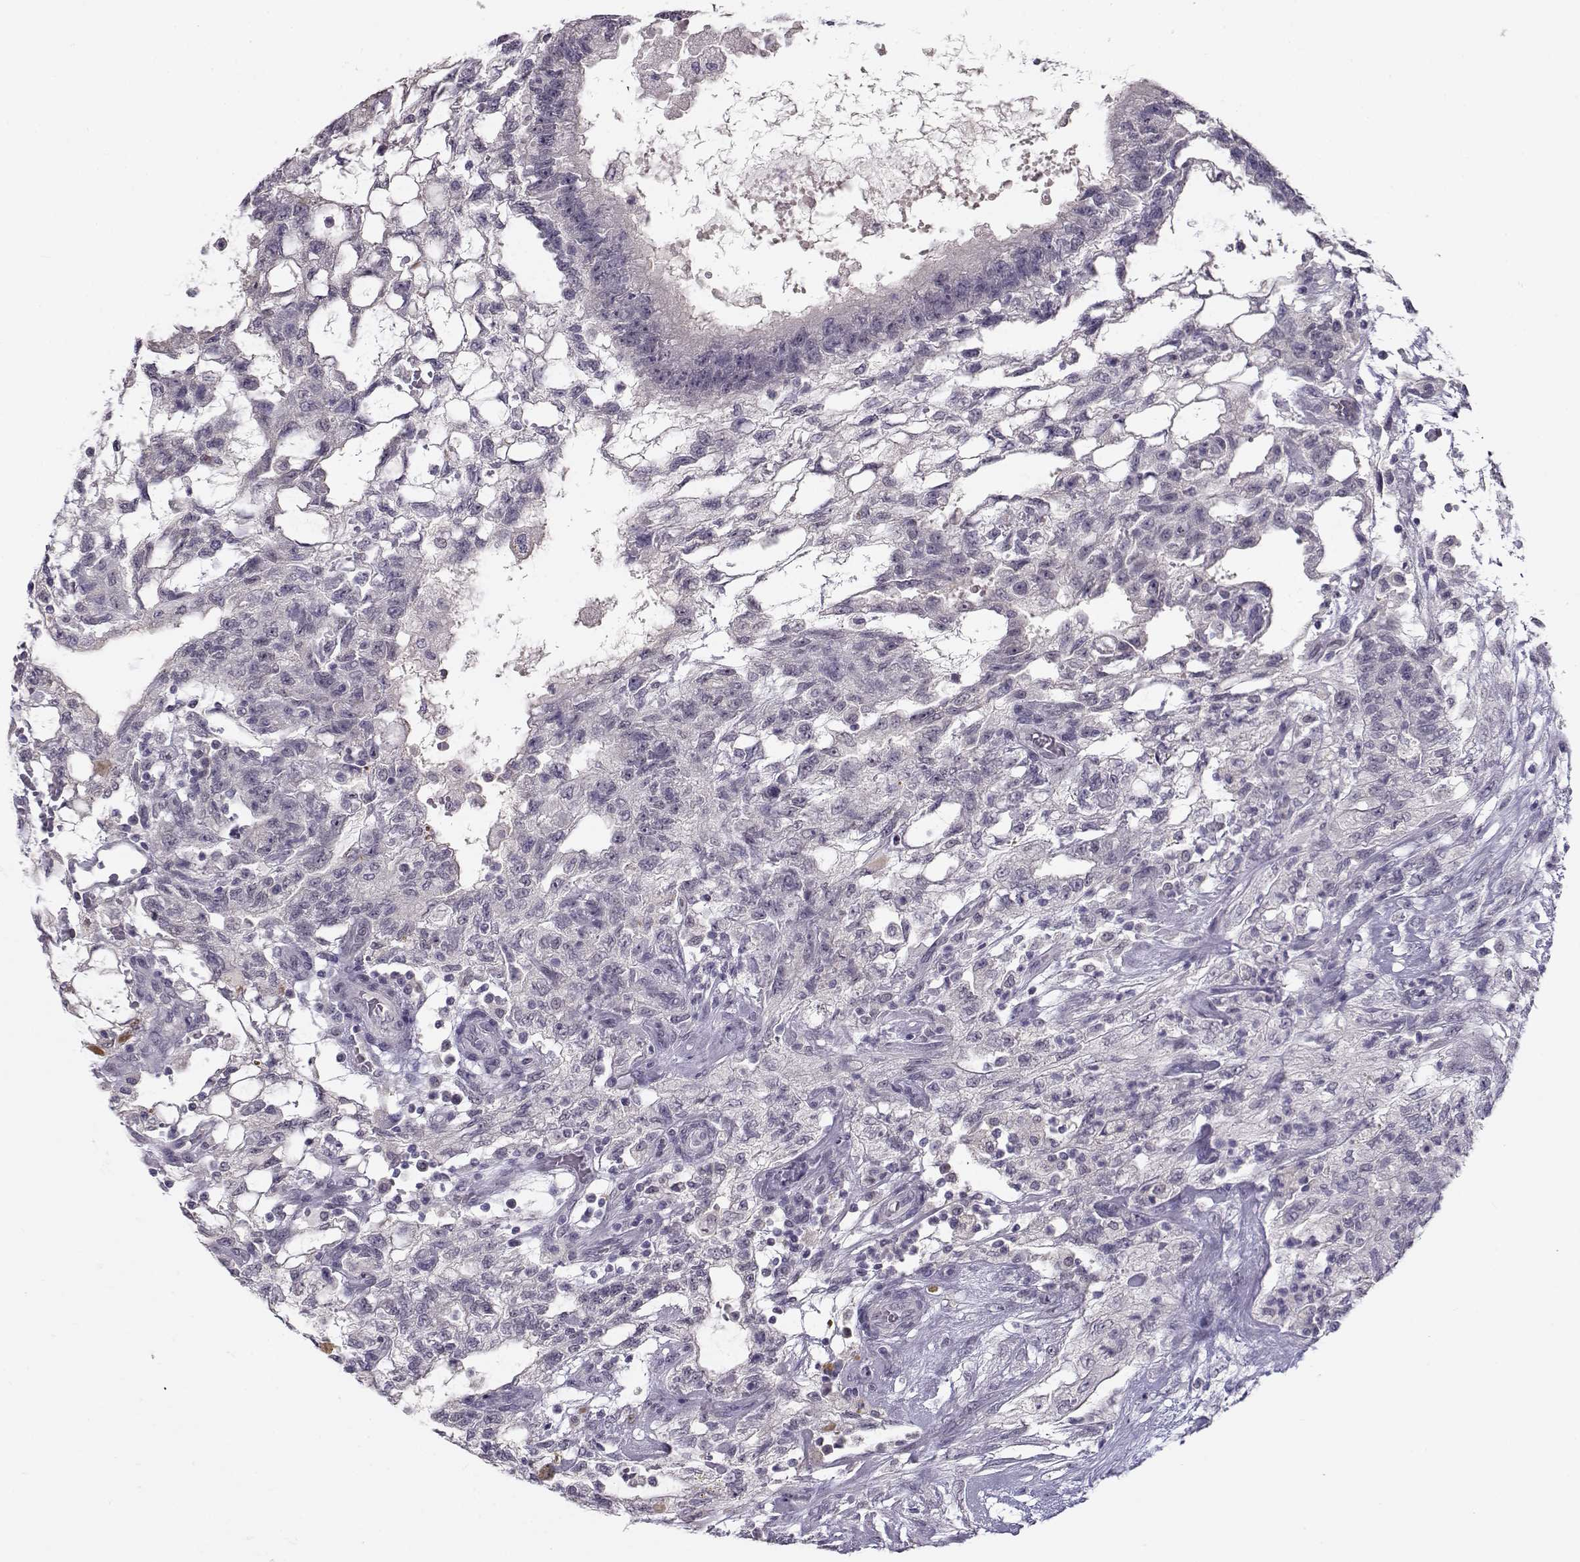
{"staining": {"intensity": "negative", "quantity": "none", "location": "none"}, "tissue": "testis cancer", "cell_type": "Tumor cells", "image_type": "cancer", "snomed": [{"axis": "morphology", "description": "Carcinoma, Embryonal, NOS"}, {"axis": "topography", "description": "Testis"}], "caption": "Immunohistochemical staining of testis embryonal carcinoma demonstrates no significant expression in tumor cells. (Stains: DAB (3,3'-diaminobenzidine) immunohistochemistry with hematoxylin counter stain, Microscopy: brightfield microscopy at high magnification).", "gene": "C16orf86", "patient": {"sex": "male", "age": 32}}